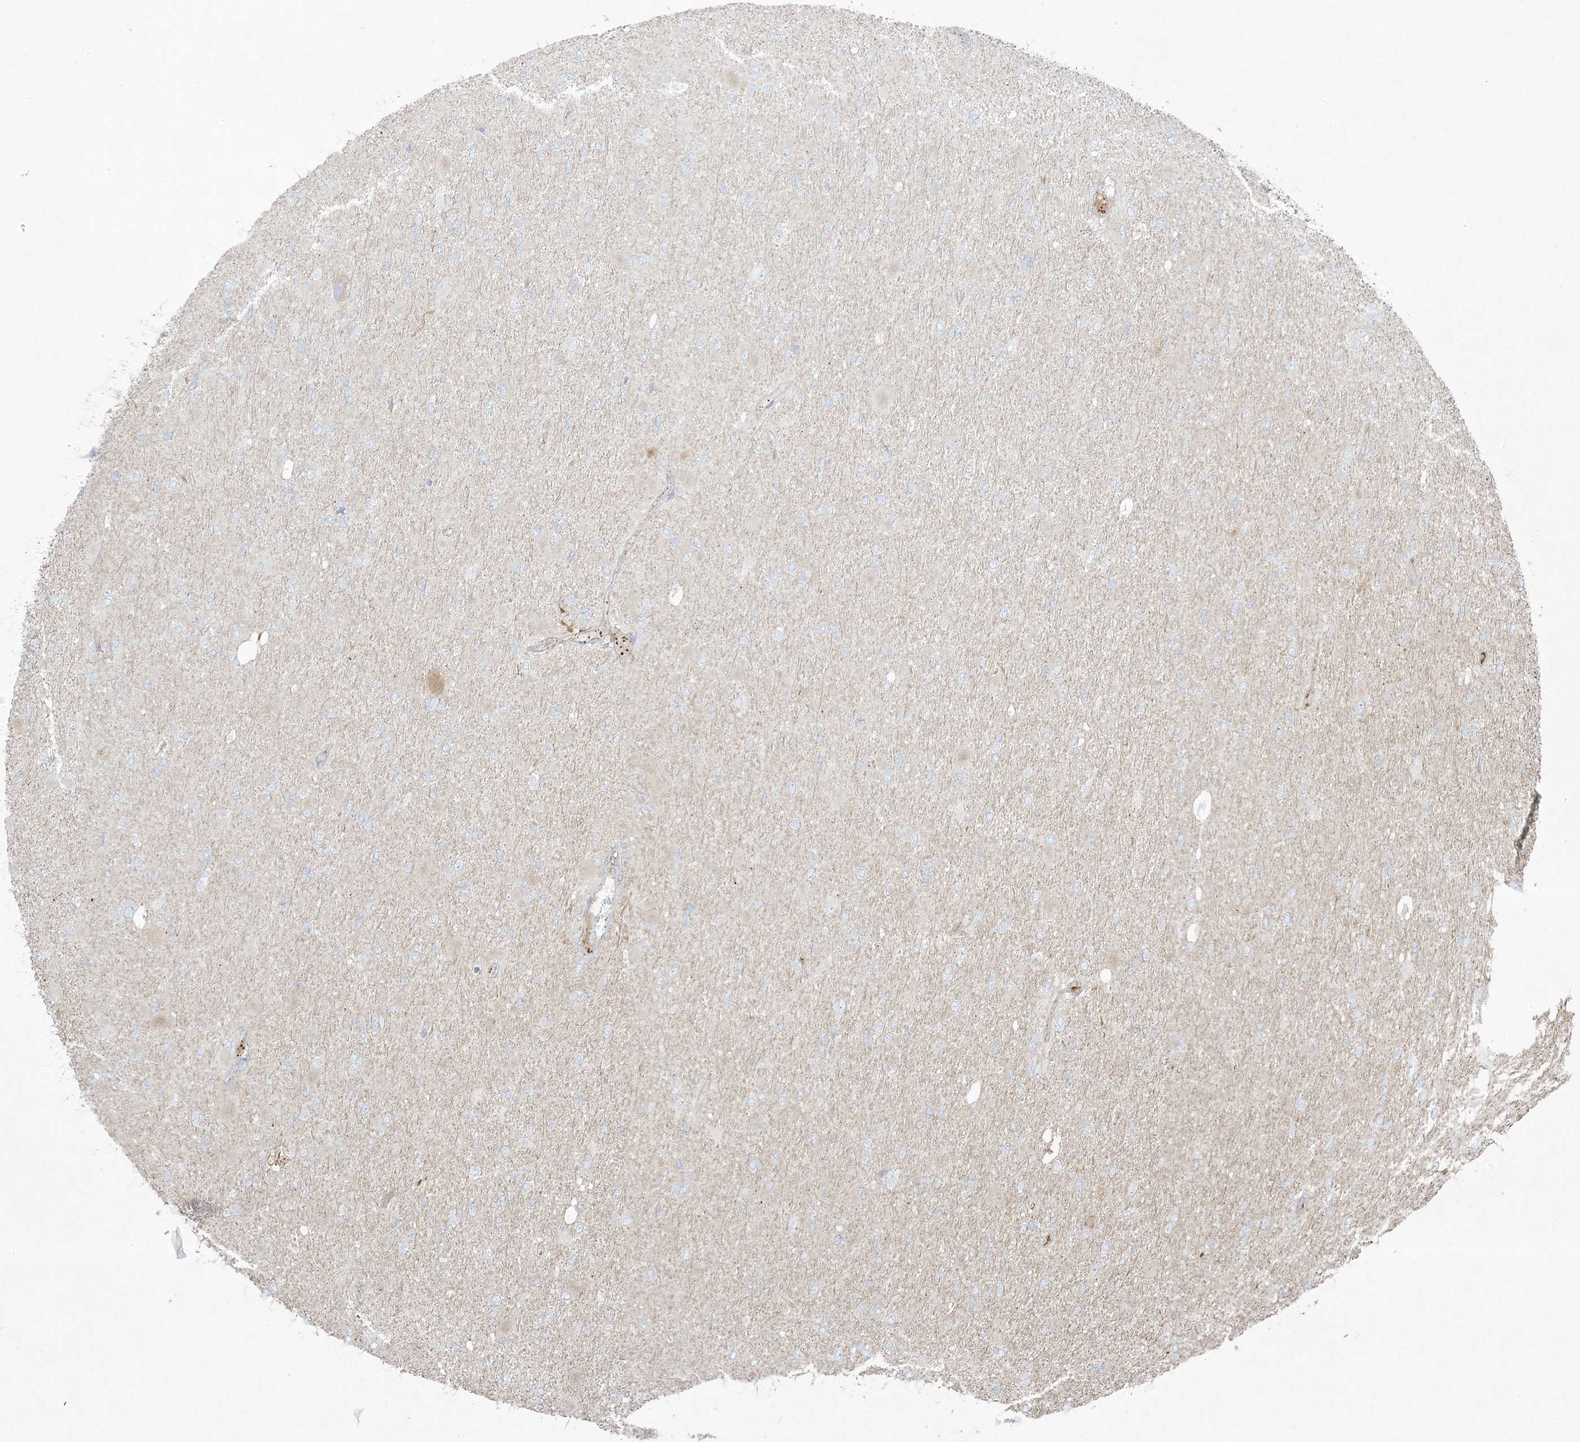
{"staining": {"intensity": "negative", "quantity": "none", "location": "none"}, "tissue": "glioma", "cell_type": "Tumor cells", "image_type": "cancer", "snomed": [{"axis": "morphology", "description": "Glioma, malignant, High grade"}, {"axis": "topography", "description": "Cerebral cortex"}], "caption": "IHC image of human high-grade glioma (malignant) stained for a protein (brown), which shows no positivity in tumor cells.", "gene": "PIK3R4", "patient": {"sex": "female", "age": 36}}